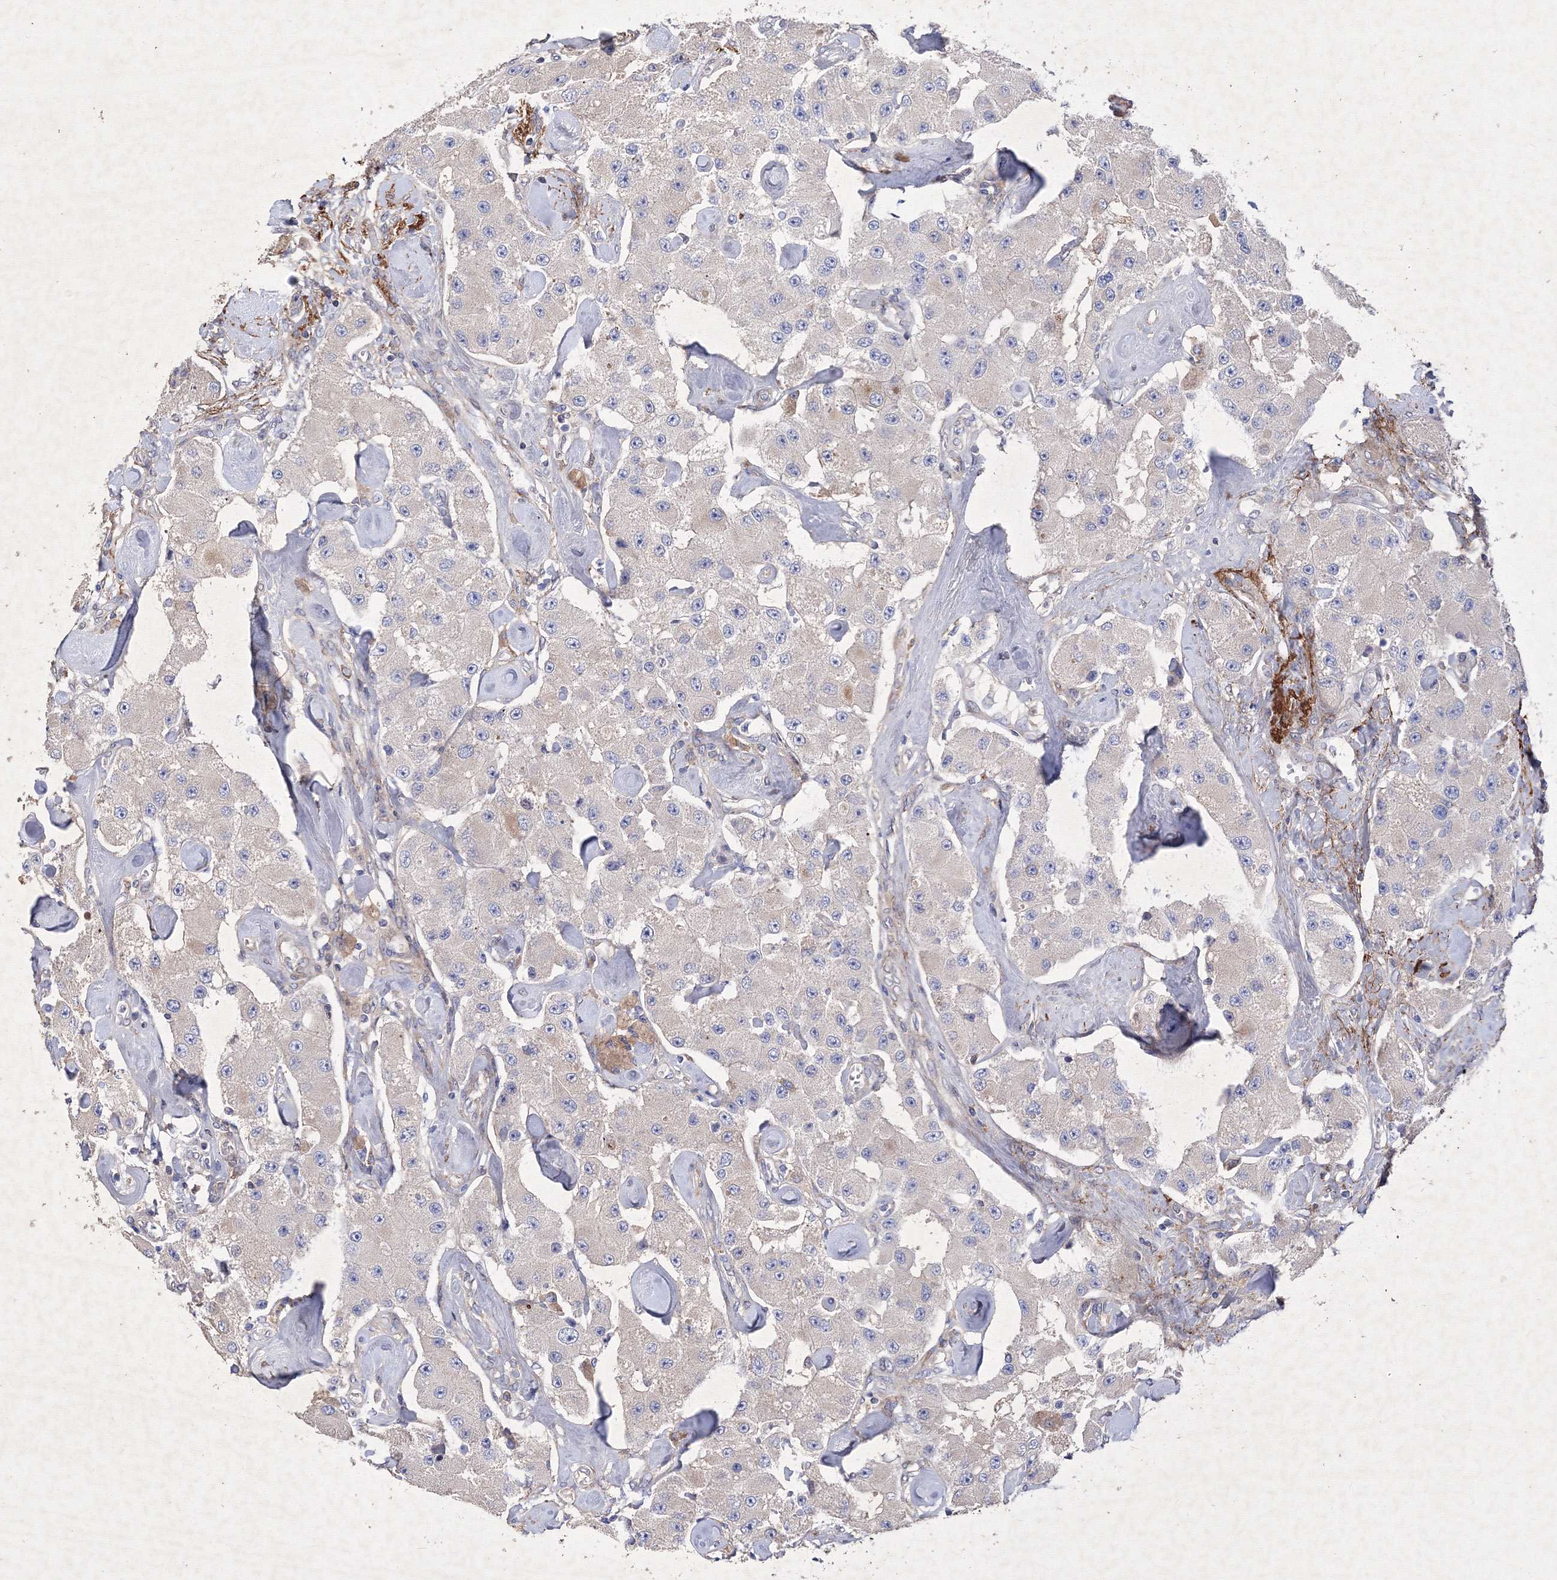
{"staining": {"intensity": "negative", "quantity": "none", "location": "none"}, "tissue": "carcinoid", "cell_type": "Tumor cells", "image_type": "cancer", "snomed": [{"axis": "morphology", "description": "Carcinoid, malignant, NOS"}, {"axis": "topography", "description": "Pancreas"}], "caption": "Immunohistochemistry (IHC) of carcinoid demonstrates no staining in tumor cells. Nuclei are stained in blue.", "gene": "SNX18", "patient": {"sex": "male", "age": 41}}